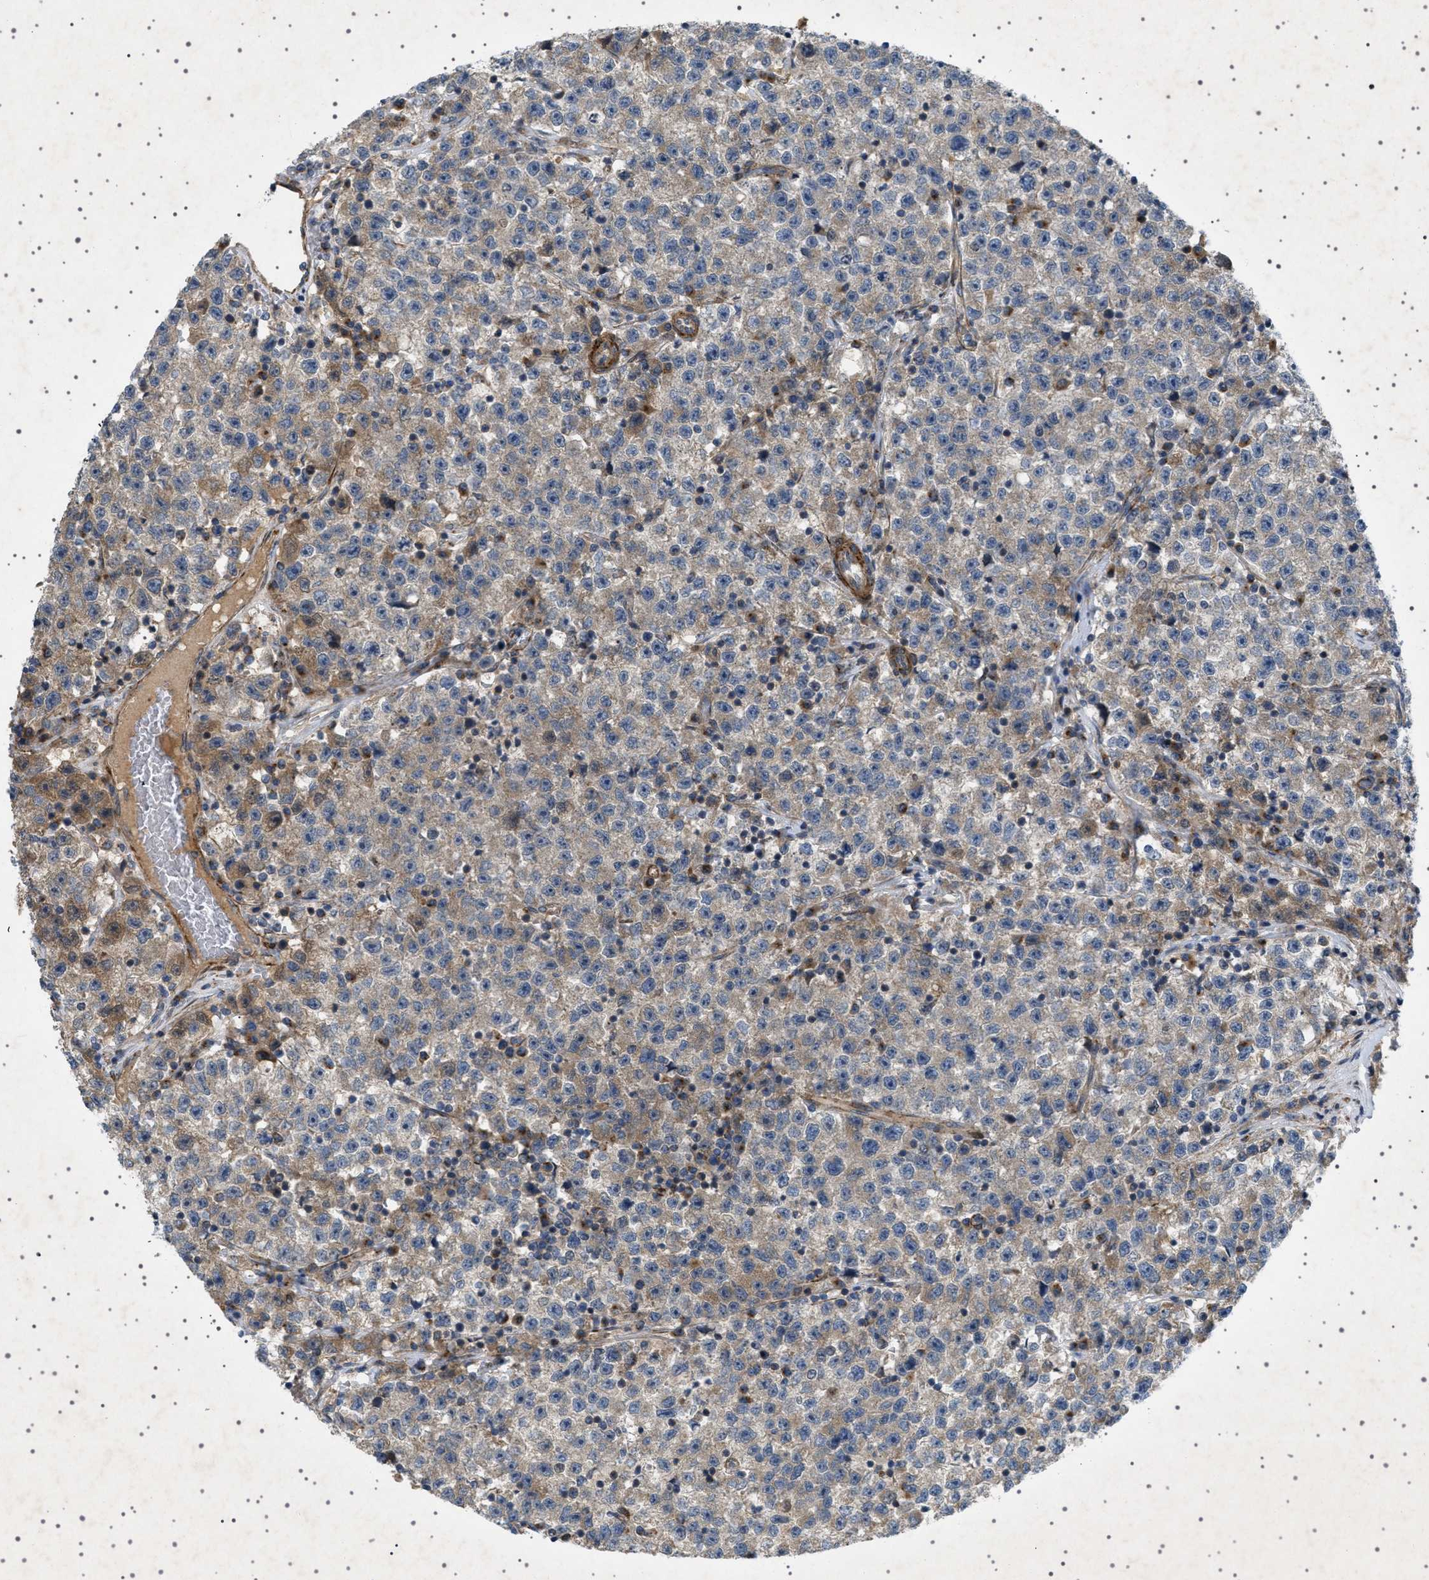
{"staining": {"intensity": "weak", "quantity": ">75%", "location": "cytoplasmic/membranous"}, "tissue": "testis cancer", "cell_type": "Tumor cells", "image_type": "cancer", "snomed": [{"axis": "morphology", "description": "Seminoma, NOS"}, {"axis": "topography", "description": "Testis"}], "caption": "Immunohistochemistry (IHC) photomicrograph of testis seminoma stained for a protein (brown), which displays low levels of weak cytoplasmic/membranous expression in about >75% of tumor cells.", "gene": "CCDC186", "patient": {"sex": "male", "age": 22}}